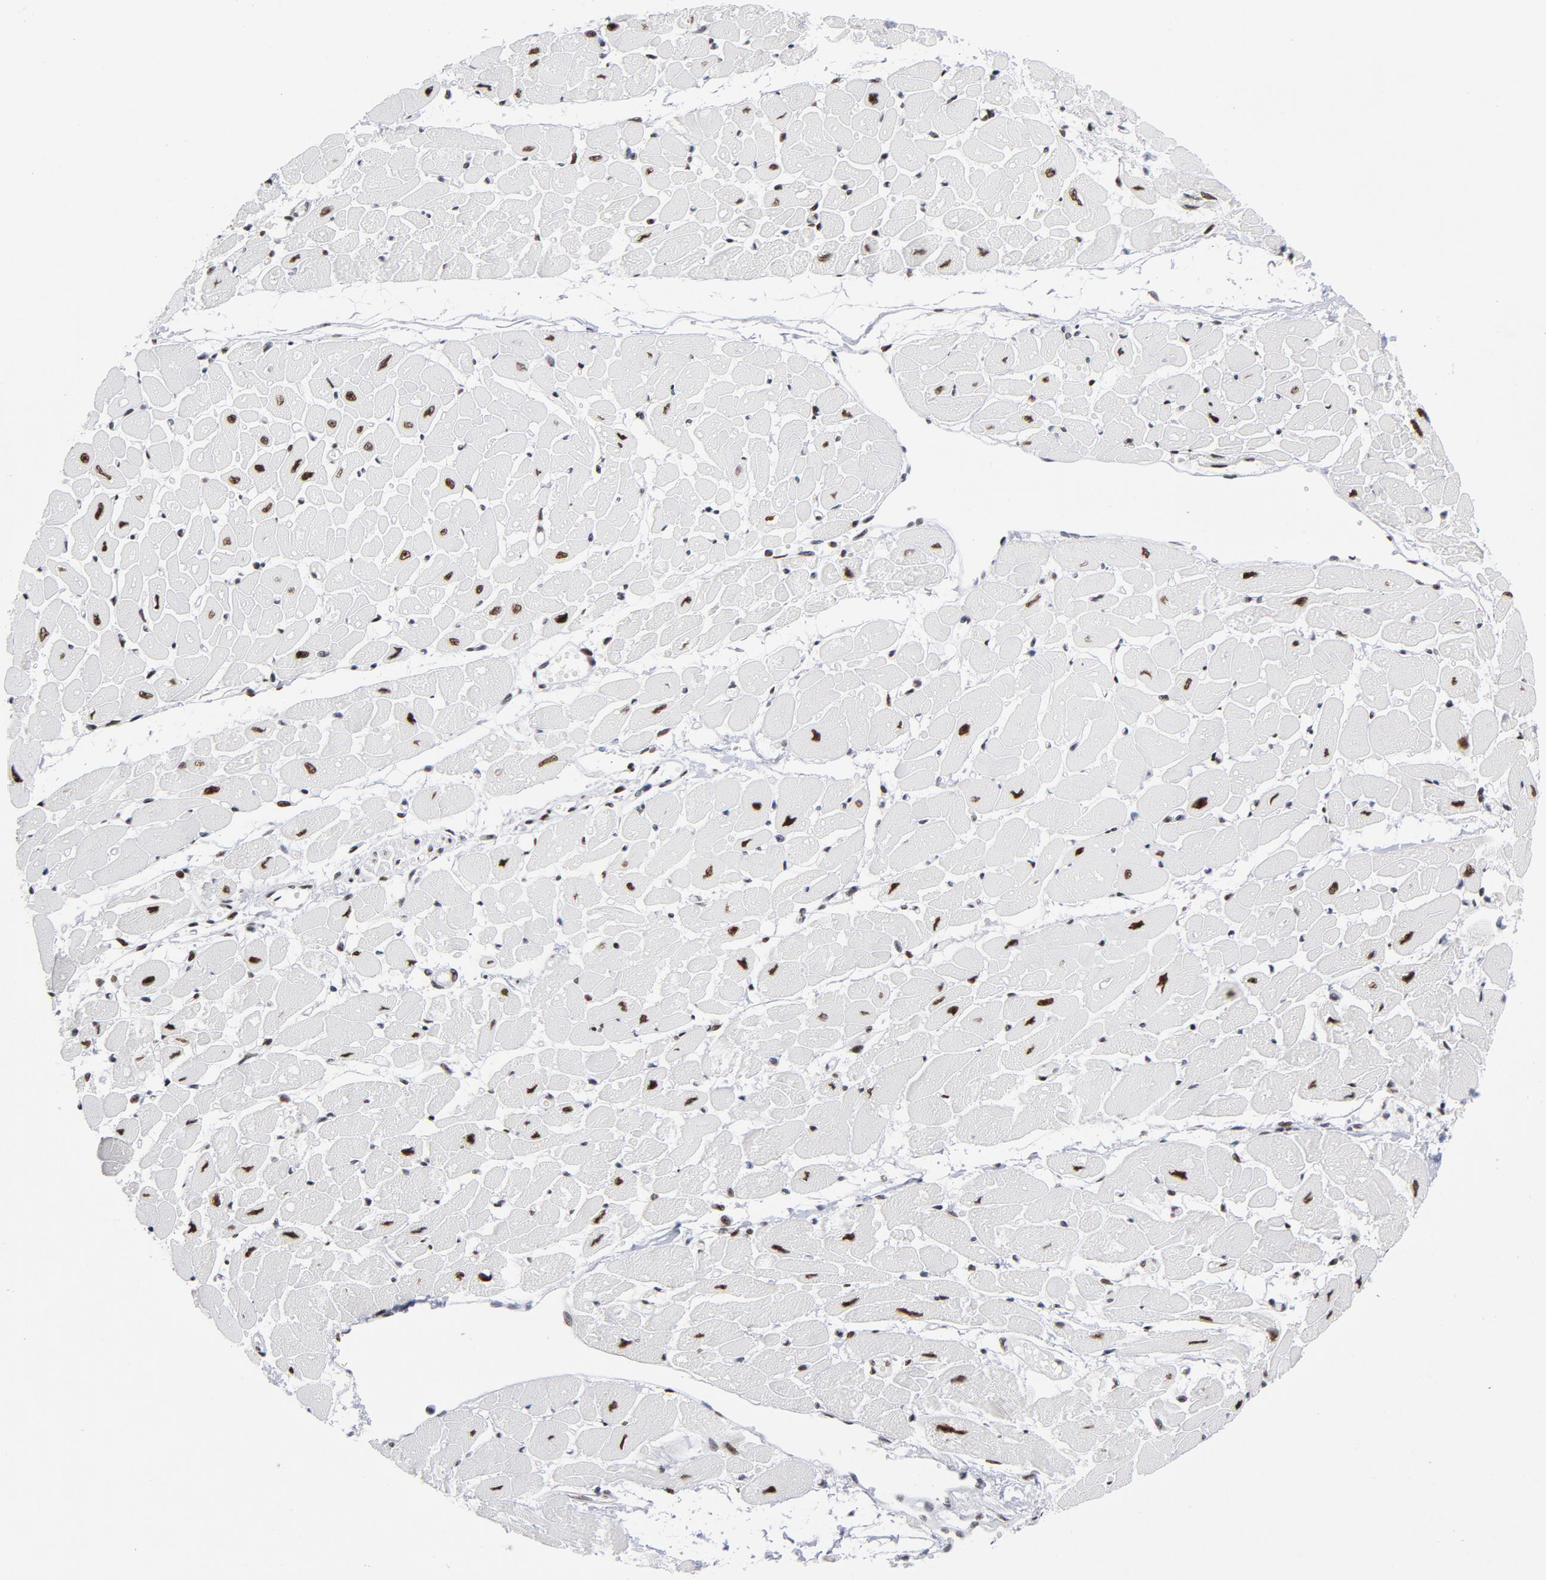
{"staining": {"intensity": "strong", "quantity": ">75%", "location": "nuclear"}, "tissue": "heart muscle", "cell_type": "Cardiomyocytes", "image_type": "normal", "snomed": [{"axis": "morphology", "description": "Normal tissue, NOS"}, {"axis": "topography", "description": "Heart"}], "caption": "Strong nuclear staining for a protein is present in about >75% of cardiomyocytes of benign heart muscle using immunohistochemistry.", "gene": "TOP2B", "patient": {"sex": "female", "age": 54}}